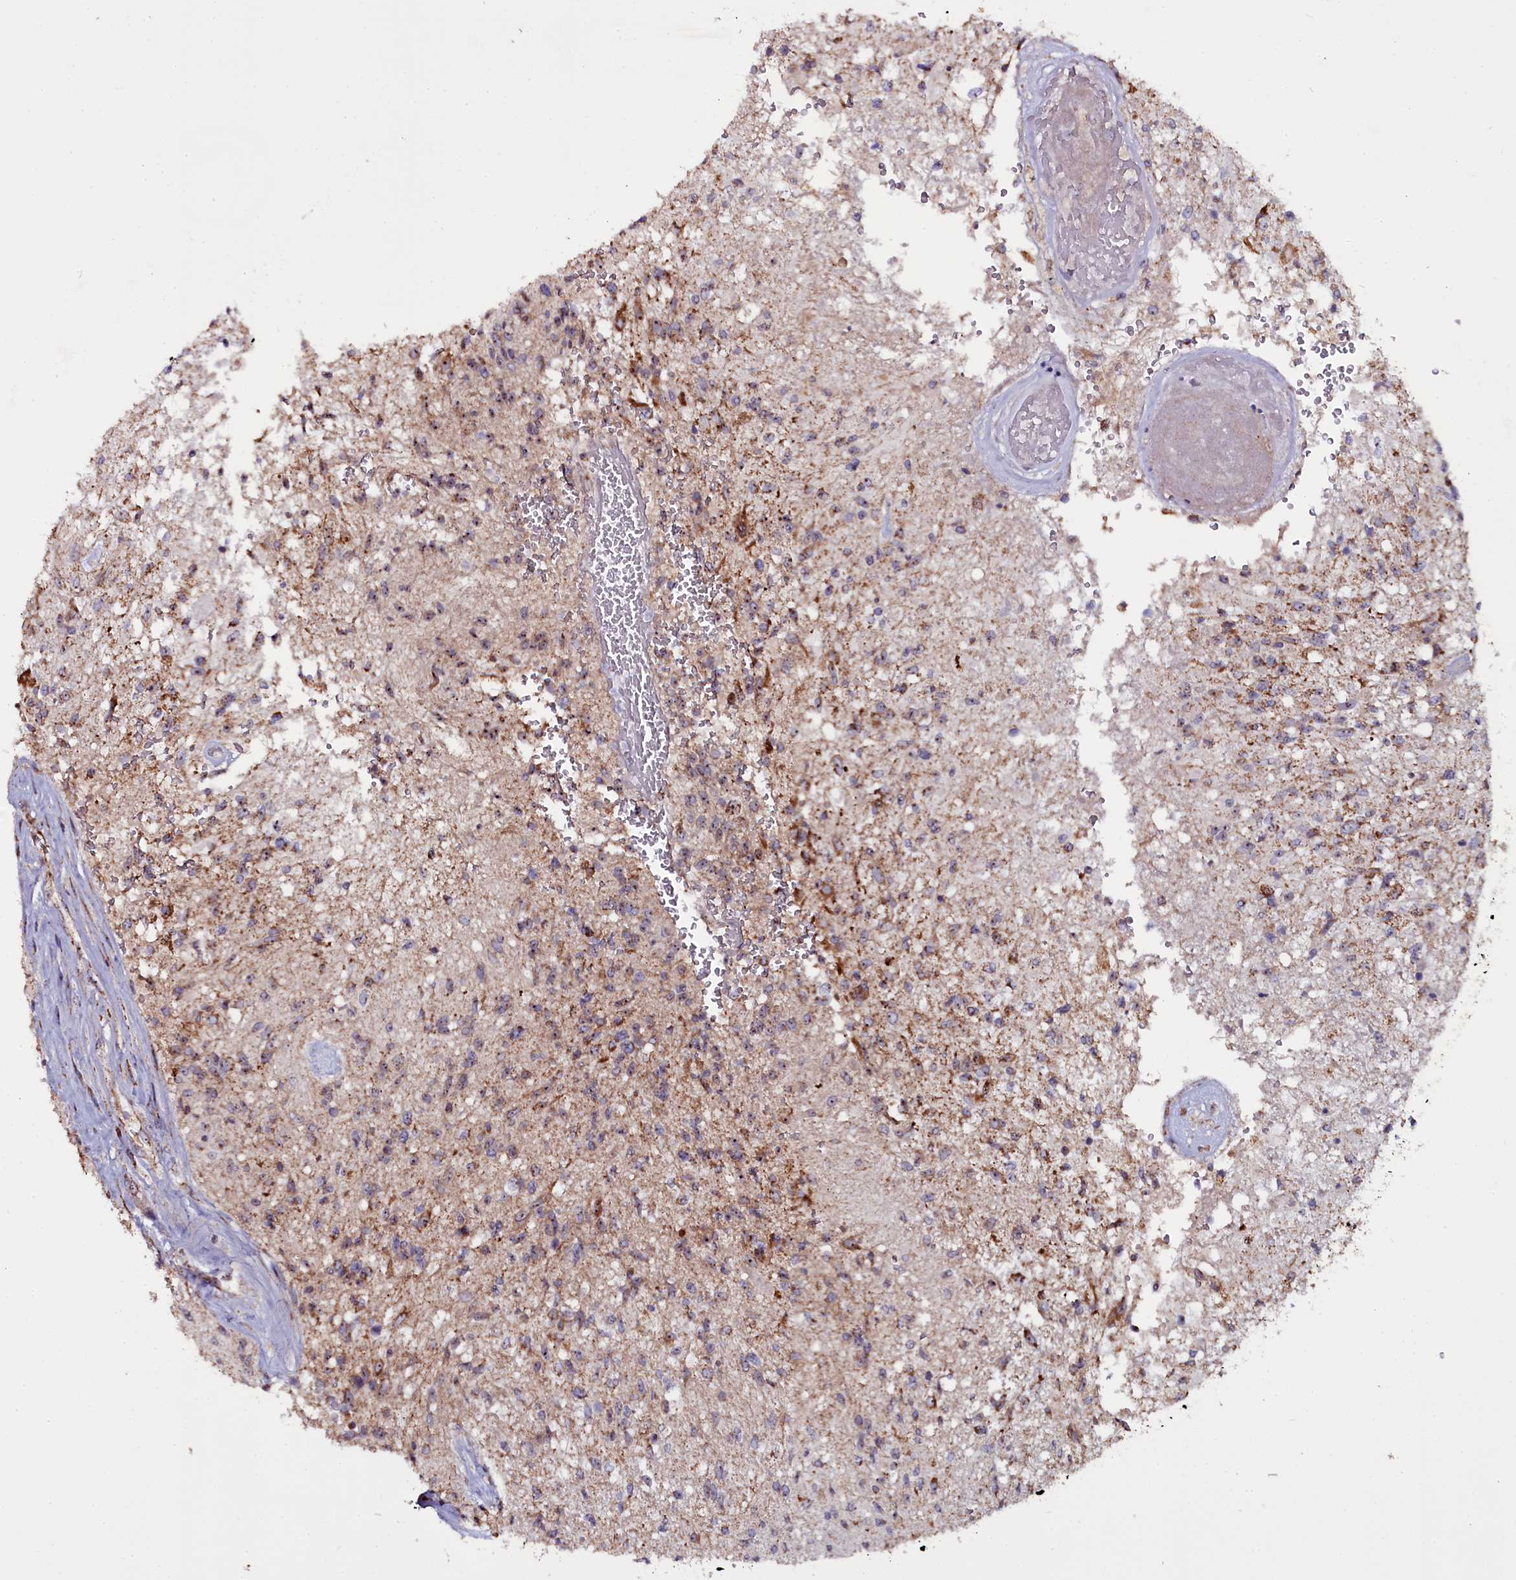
{"staining": {"intensity": "negative", "quantity": "none", "location": "none"}, "tissue": "glioma", "cell_type": "Tumor cells", "image_type": "cancer", "snomed": [{"axis": "morphology", "description": "Glioma, malignant, High grade"}, {"axis": "topography", "description": "Brain"}], "caption": "Photomicrograph shows no significant protein positivity in tumor cells of malignant glioma (high-grade).", "gene": "NAA80", "patient": {"sex": "male", "age": 56}}